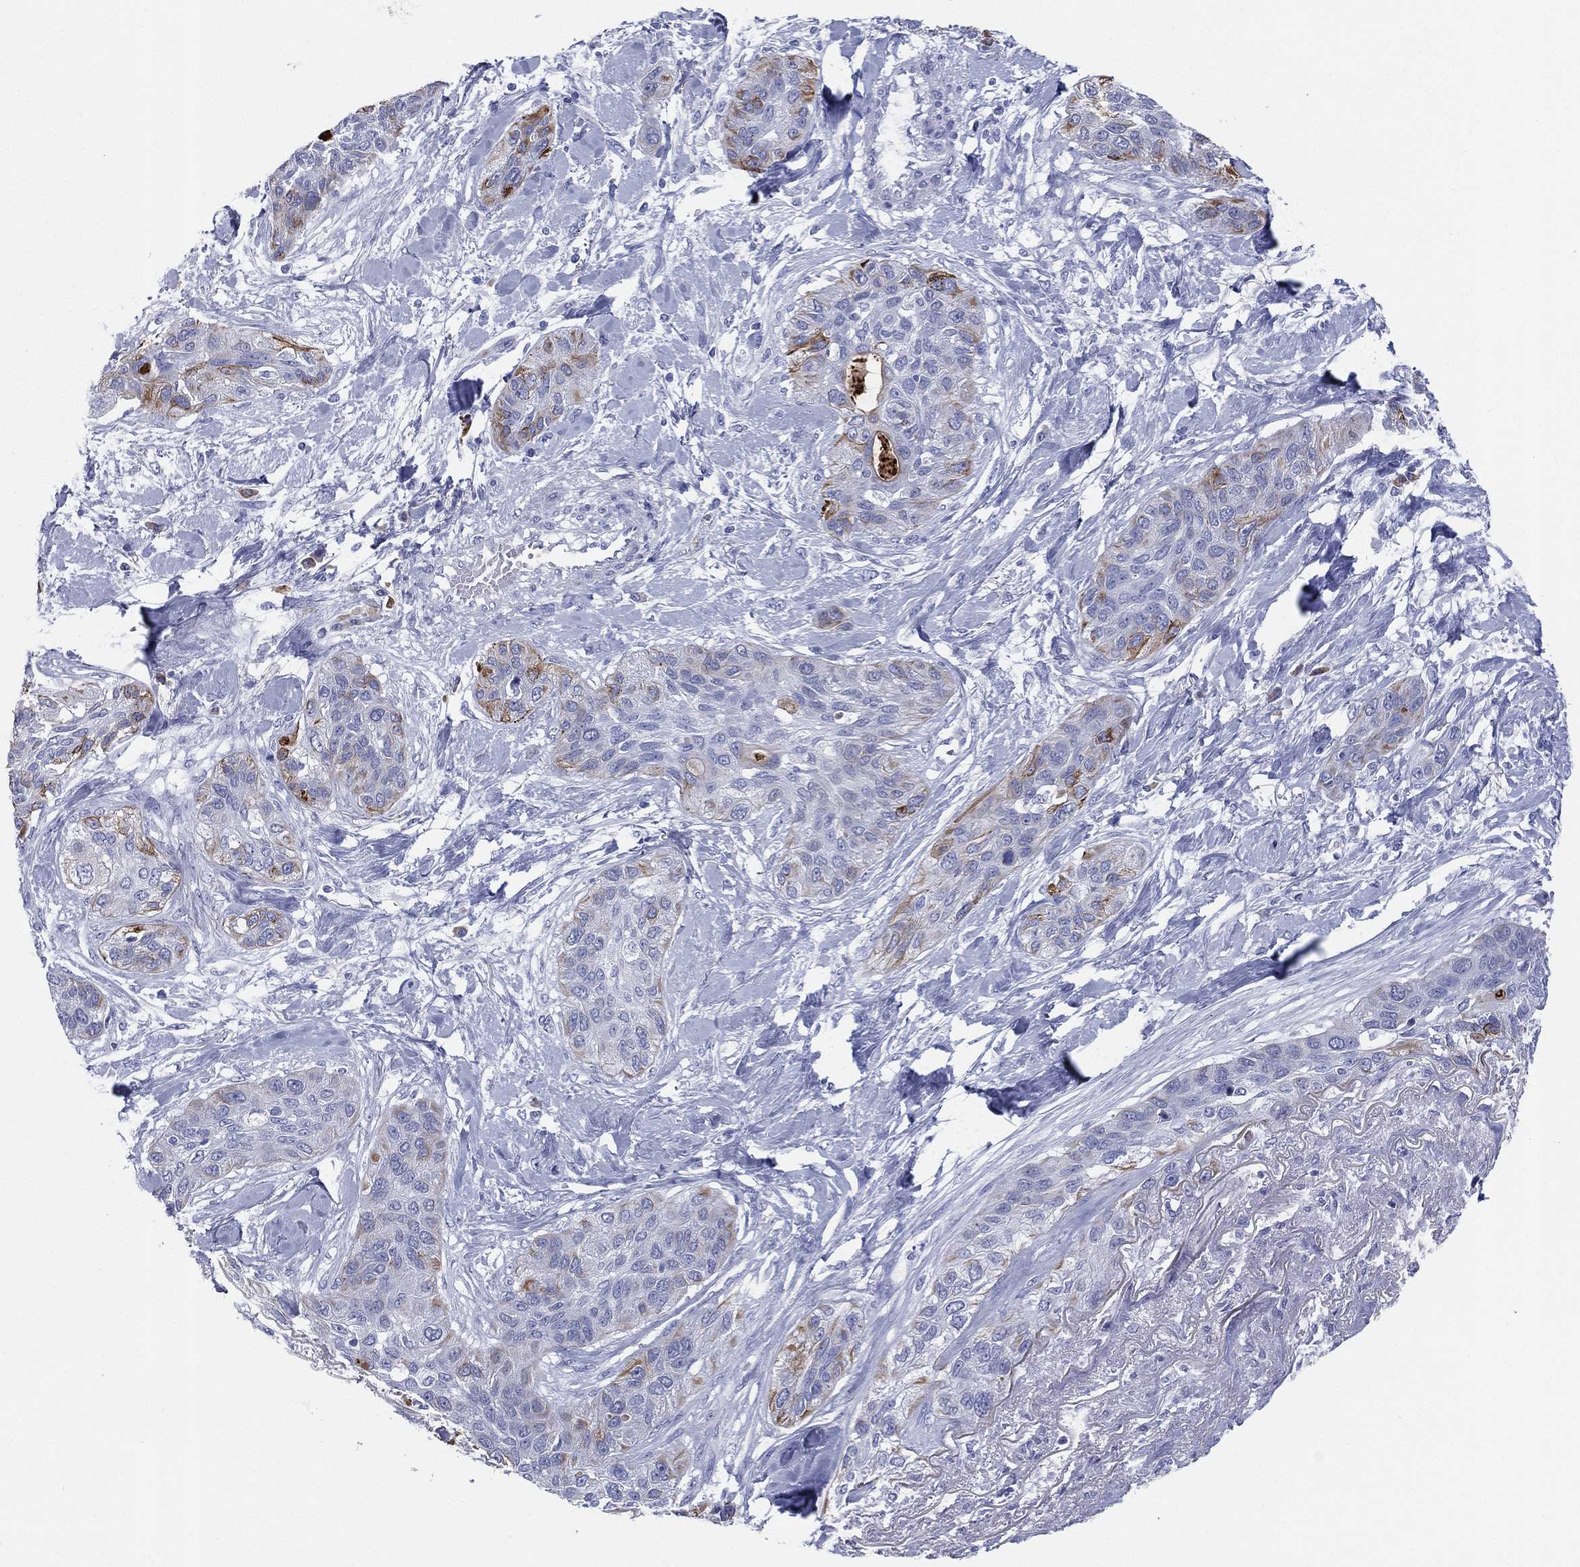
{"staining": {"intensity": "moderate", "quantity": "<25%", "location": "cytoplasmic/membranous"}, "tissue": "lung cancer", "cell_type": "Tumor cells", "image_type": "cancer", "snomed": [{"axis": "morphology", "description": "Squamous cell carcinoma, NOS"}, {"axis": "topography", "description": "Lung"}], "caption": "A photomicrograph of lung squamous cell carcinoma stained for a protein displays moderate cytoplasmic/membranous brown staining in tumor cells. The protein is stained brown, and the nuclei are stained in blue (DAB (3,3'-diaminobenzidine) IHC with brightfield microscopy, high magnification).", "gene": "CD79A", "patient": {"sex": "female", "age": 70}}